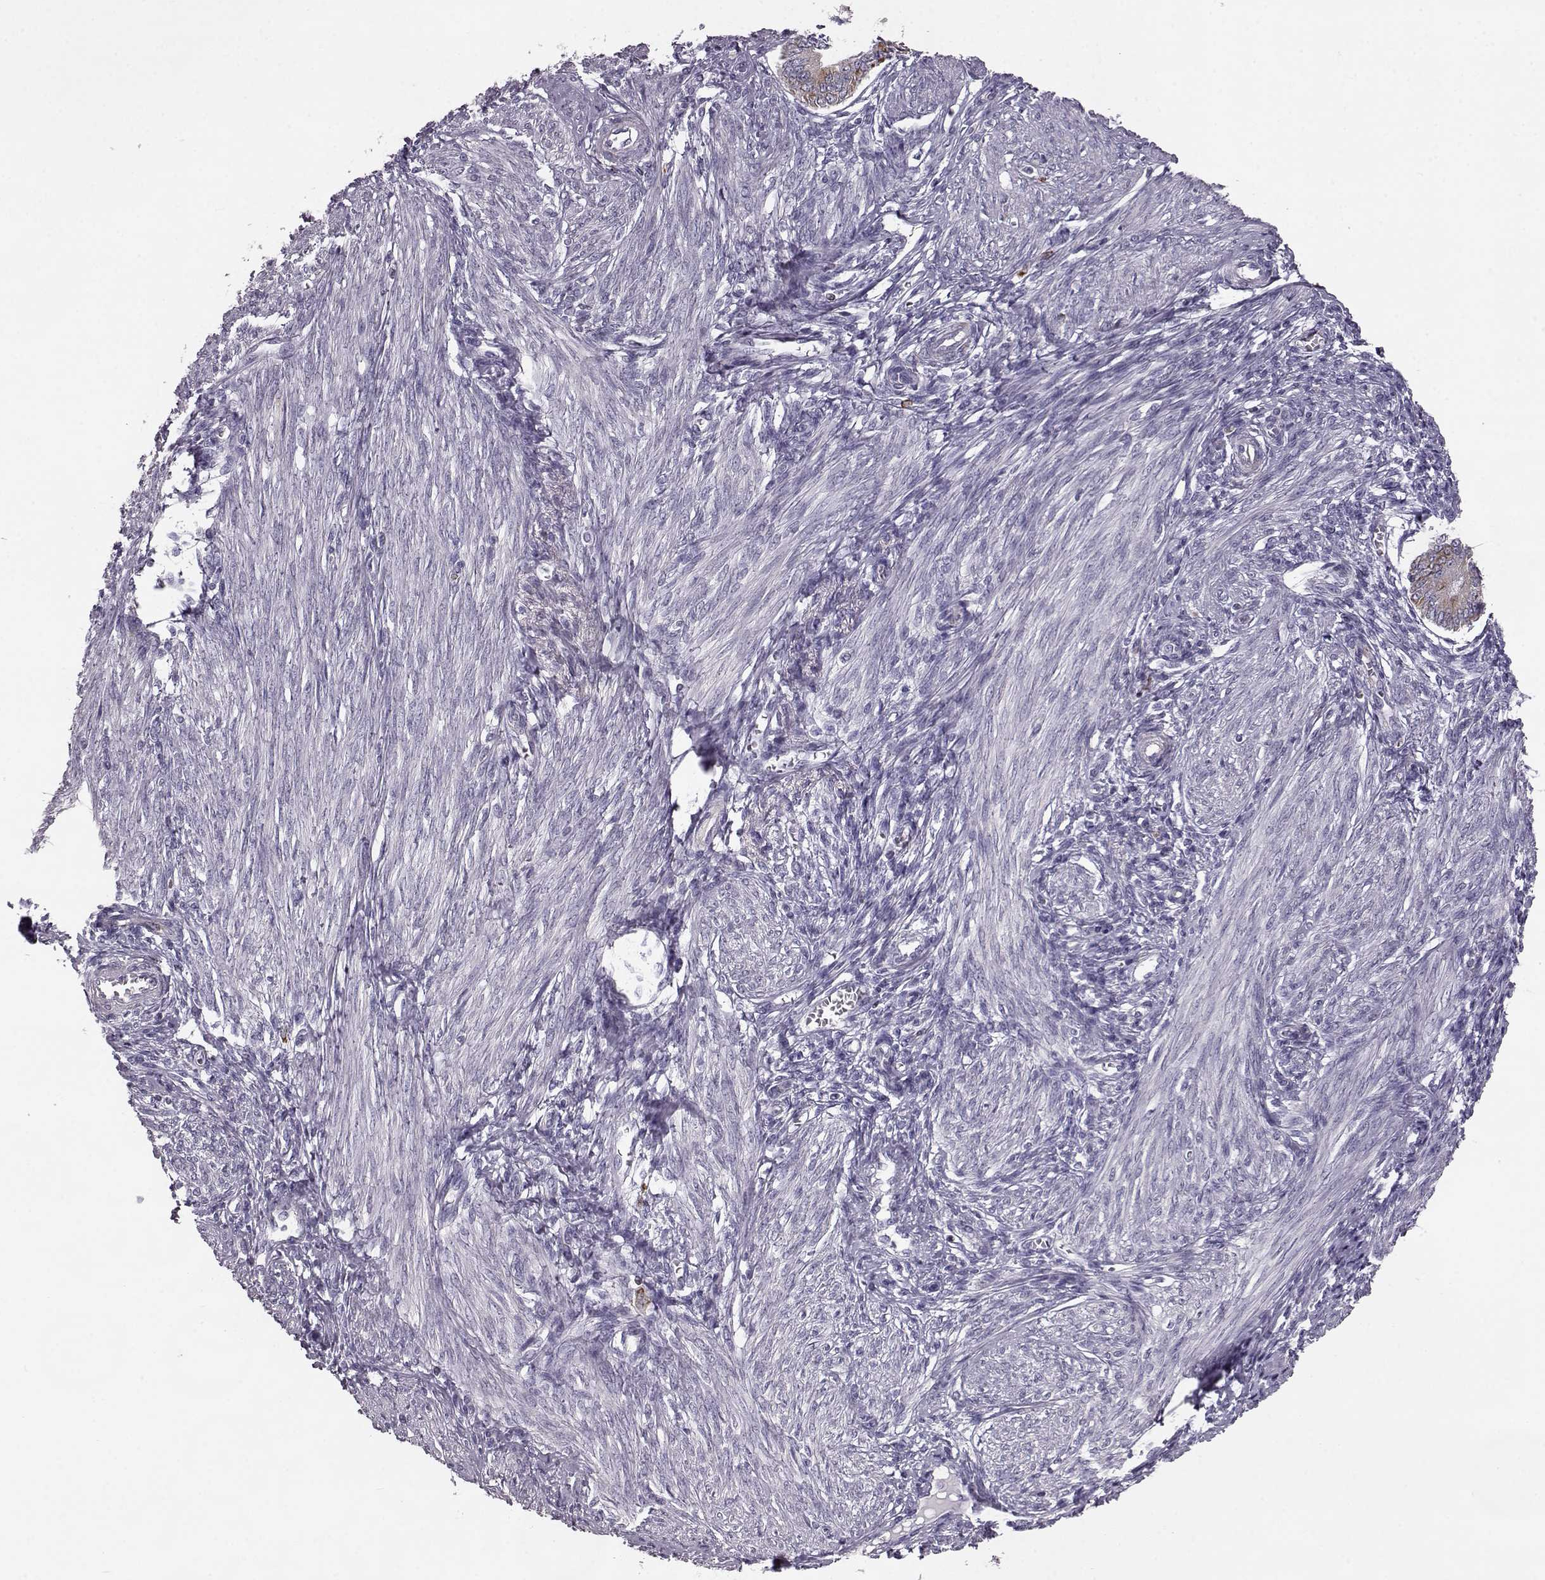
{"staining": {"intensity": "moderate", "quantity": "<25%", "location": "cytoplasmic/membranous,nuclear"}, "tissue": "endometrium", "cell_type": "Cells in endometrial stroma", "image_type": "normal", "snomed": [{"axis": "morphology", "description": "Normal tissue, NOS"}, {"axis": "topography", "description": "Endometrium"}], "caption": "IHC image of benign human endometrium stained for a protein (brown), which demonstrates low levels of moderate cytoplasmic/membranous,nuclear expression in about <25% of cells in endometrial stroma.", "gene": "ELOVL5", "patient": {"sex": "female", "age": 42}}